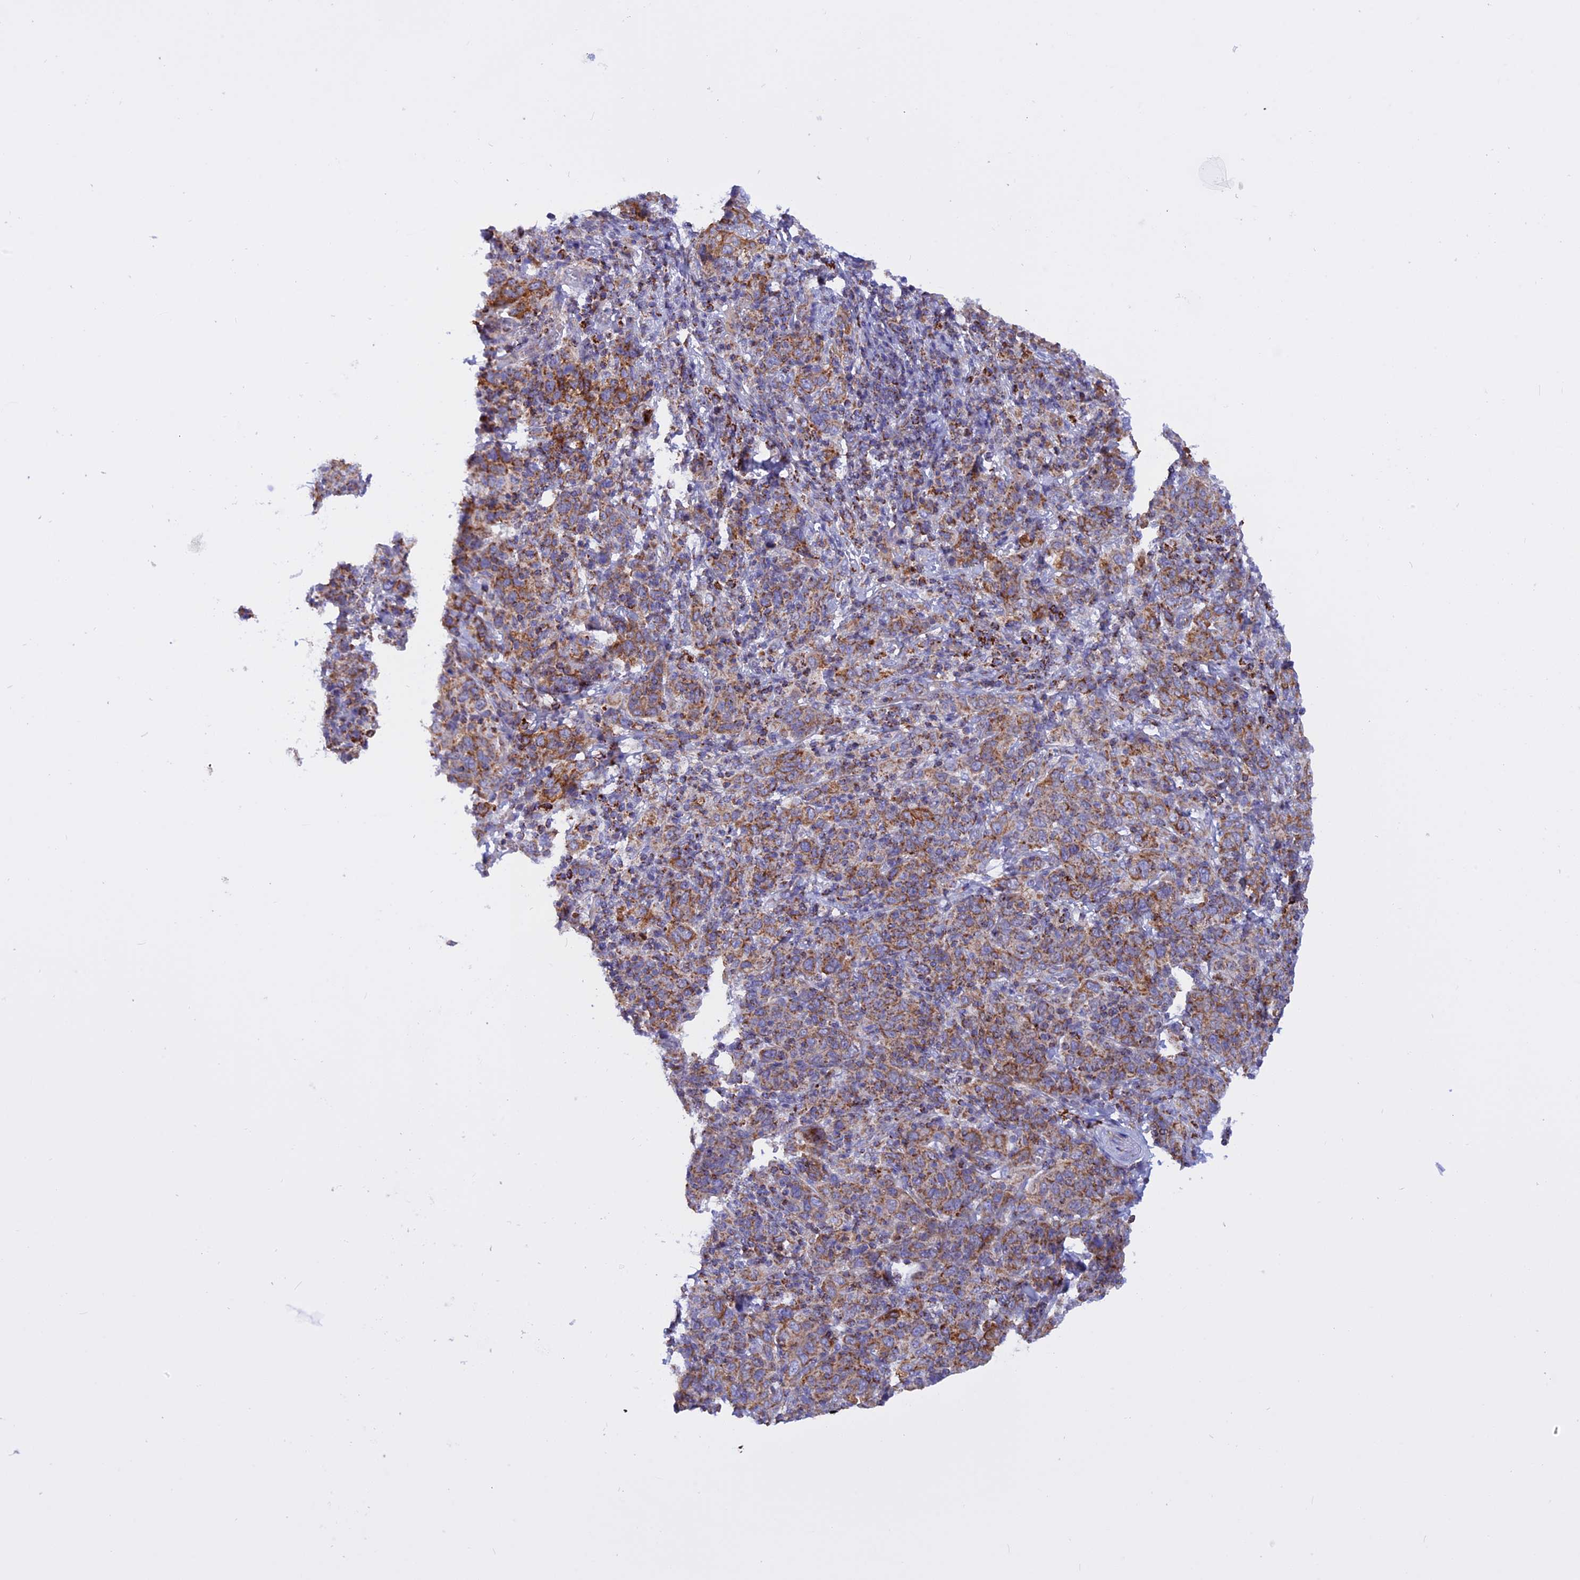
{"staining": {"intensity": "moderate", "quantity": "25%-75%", "location": "cytoplasmic/membranous"}, "tissue": "cervical cancer", "cell_type": "Tumor cells", "image_type": "cancer", "snomed": [{"axis": "morphology", "description": "Squamous cell carcinoma, NOS"}, {"axis": "topography", "description": "Cervix"}], "caption": "An IHC histopathology image of neoplastic tissue is shown. Protein staining in brown highlights moderate cytoplasmic/membranous positivity in squamous cell carcinoma (cervical) within tumor cells.", "gene": "GCDH", "patient": {"sex": "female", "age": 67}}